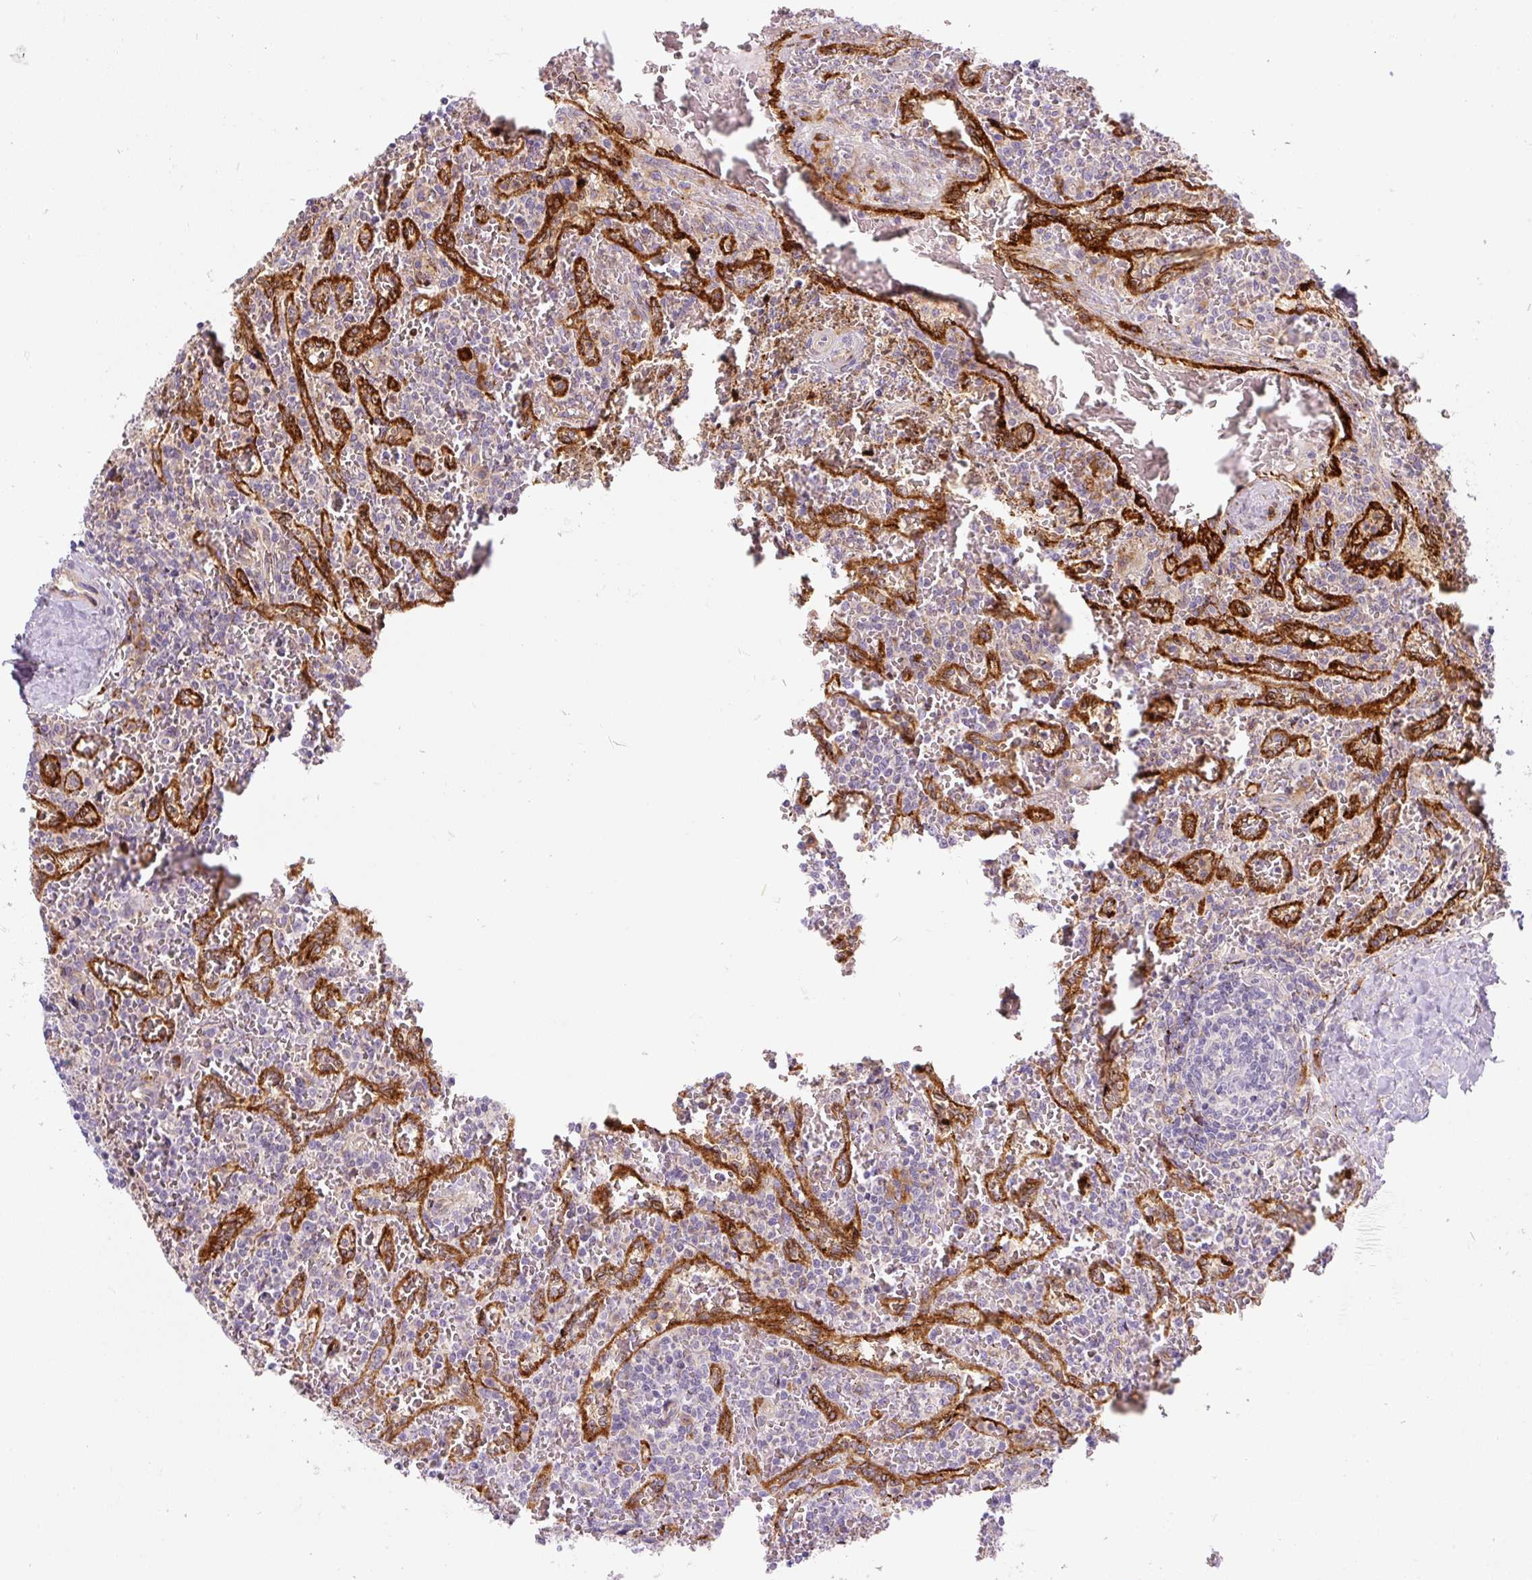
{"staining": {"intensity": "negative", "quantity": "none", "location": "none"}, "tissue": "lymphoma", "cell_type": "Tumor cells", "image_type": "cancer", "snomed": [{"axis": "morphology", "description": "Malignant lymphoma, non-Hodgkin's type, Low grade"}, {"axis": "topography", "description": "Spleen"}], "caption": "This is an immunohistochemistry image of low-grade malignant lymphoma, non-Hodgkin's type. There is no expression in tumor cells.", "gene": "DISP3", "patient": {"sex": "female", "age": 64}}